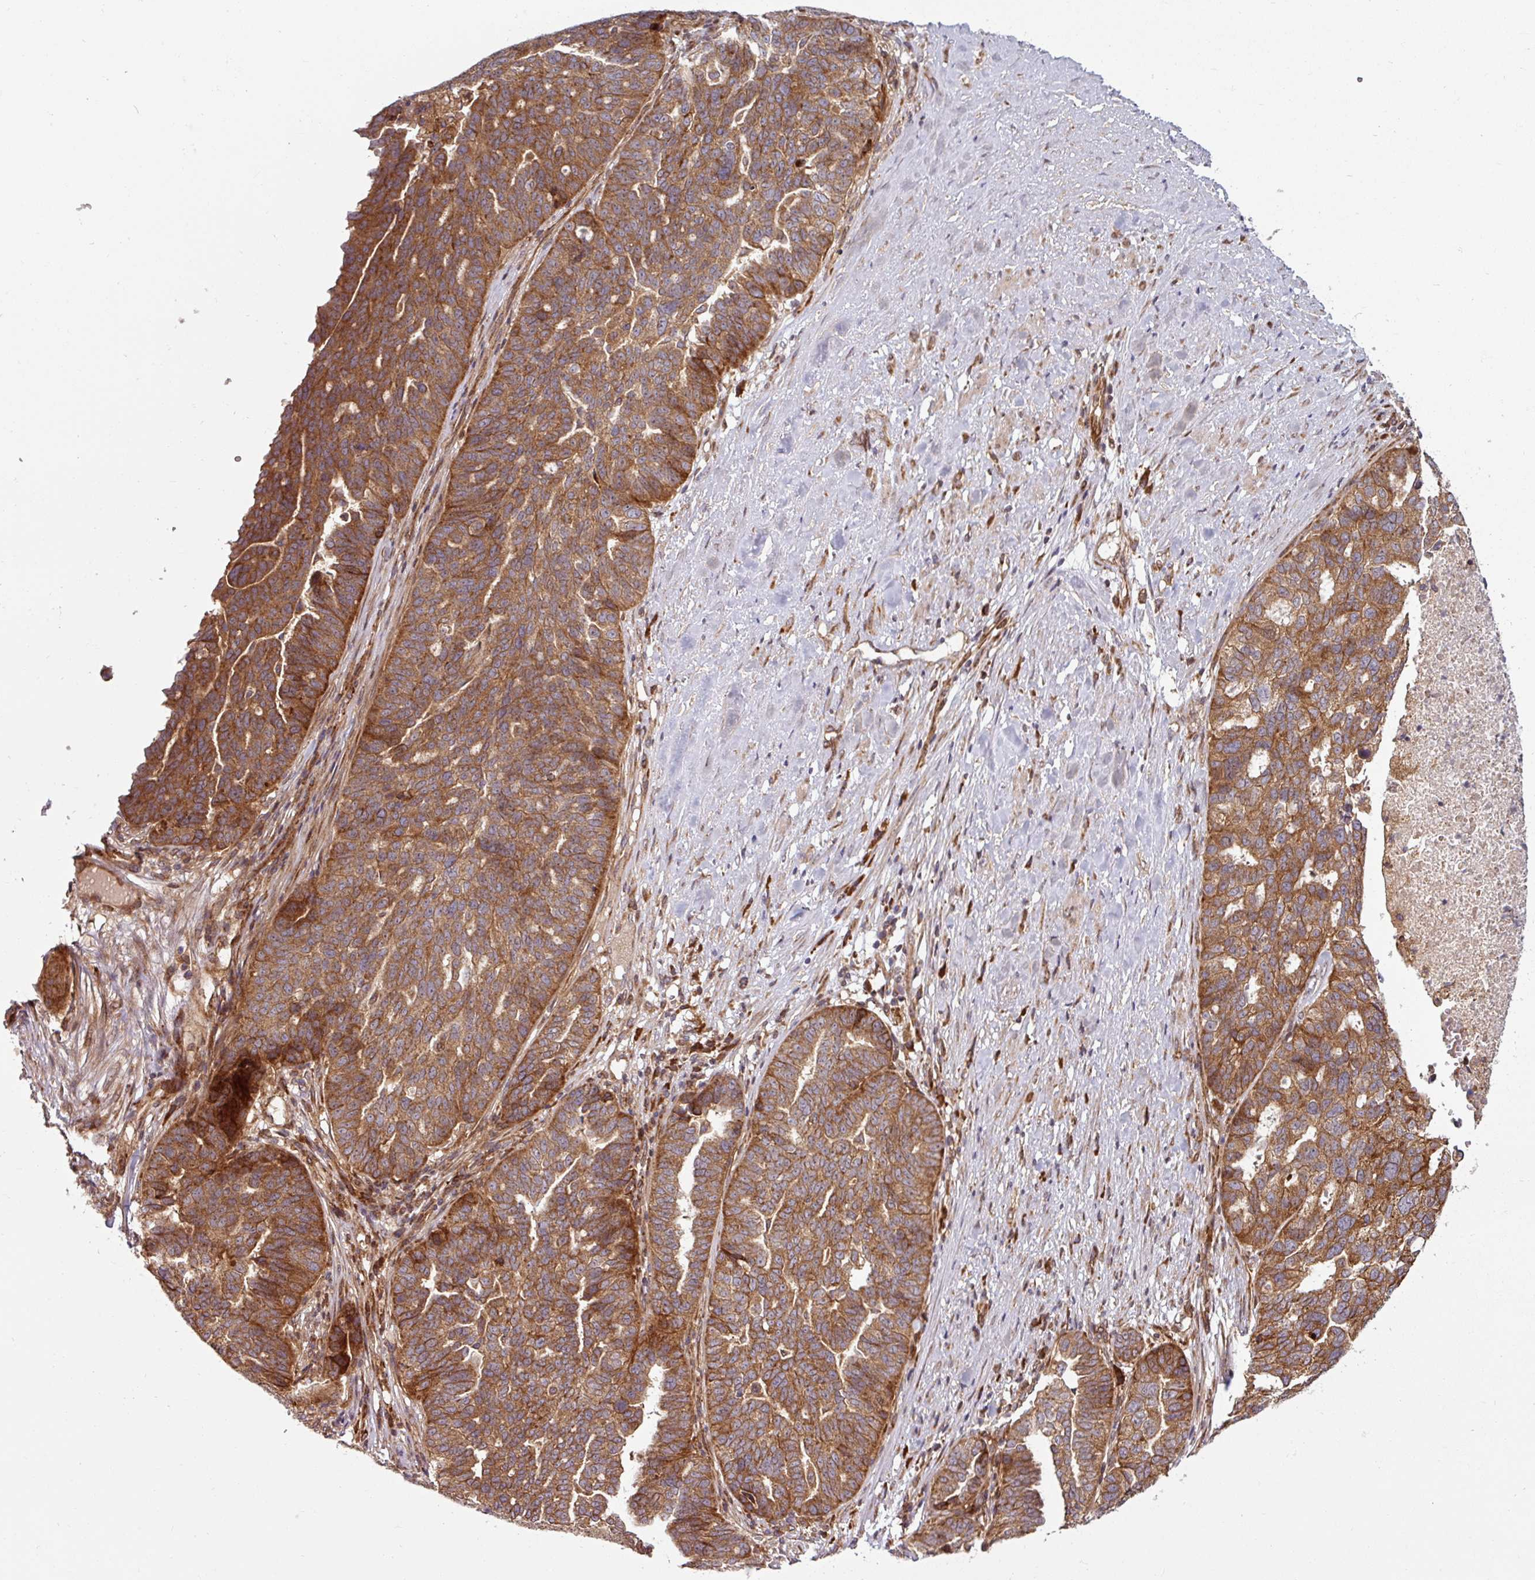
{"staining": {"intensity": "moderate", "quantity": ">75%", "location": "cytoplasmic/membranous"}, "tissue": "ovarian cancer", "cell_type": "Tumor cells", "image_type": "cancer", "snomed": [{"axis": "morphology", "description": "Cystadenocarcinoma, serous, NOS"}, {"axis": "topography", "description": "Ovary"}], "caption": "The photomicrograph exhibits staining of ovarian cancer, revealing moderate cytoplasmic/membranous protein staining (brown color) within tumor cells. (Stains: DAB in brown, nuclei in blue, Microscopy: brightfield microscopy at high magnification).", "gene": "RAB5A", "patient": {"sex": "female", "age": 59}}